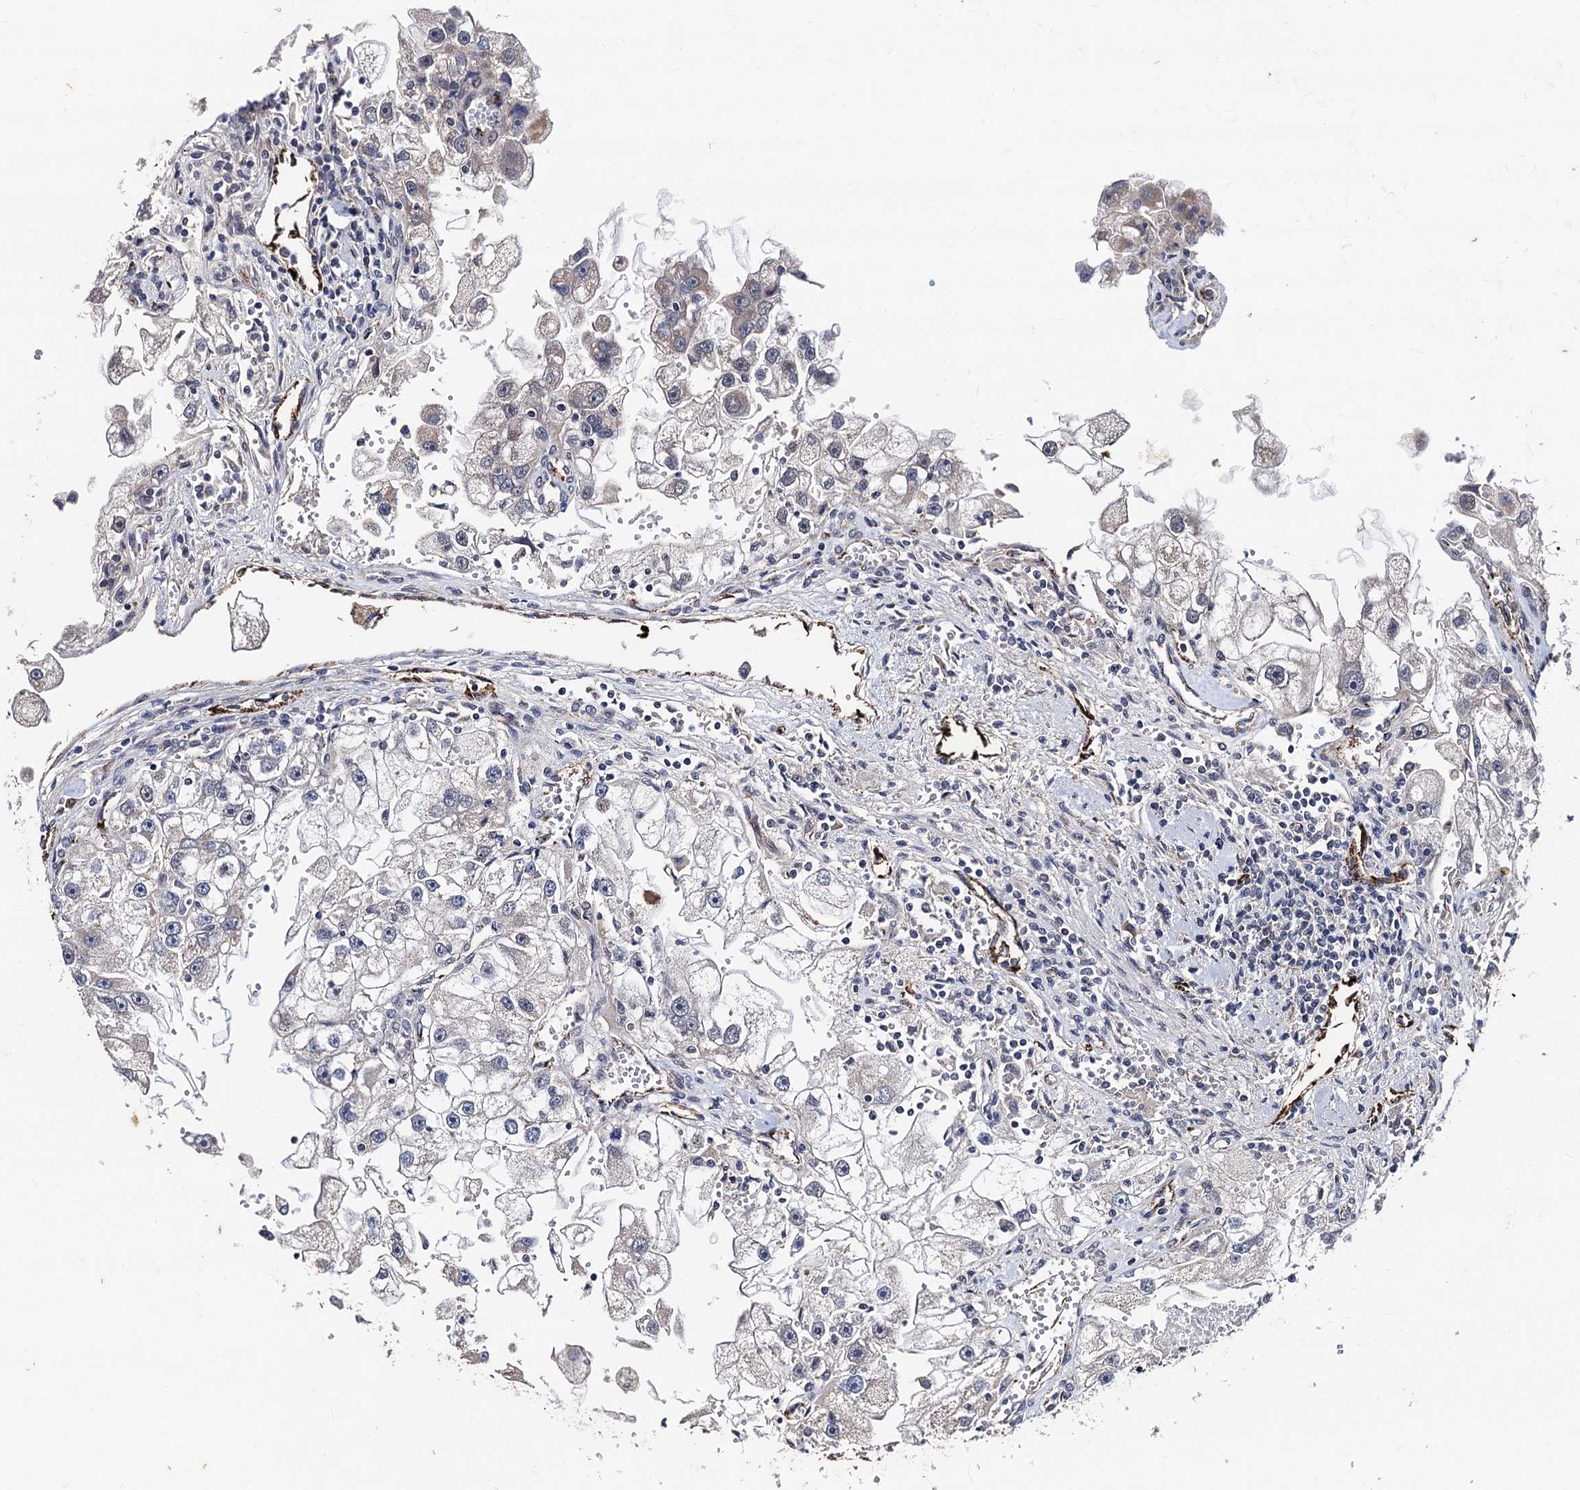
{"staining": {"intensity": "negative", "quantity": "none", "location": "none"}, "tissue": "renal cancer", "cell_type": "Tumor cells", "image_type": "cancer", "snomed": [{"axis": "morphology", "description": "Adenocarcinoma, NOS"}, {"axis": "topography", "description": "Kidney"}], "caption": "The micrograph exhibits no significant positivity in tumor cells of renal cancer.", "gene": "PPTC7", "patient": {"sex": "male", "age": 63}}